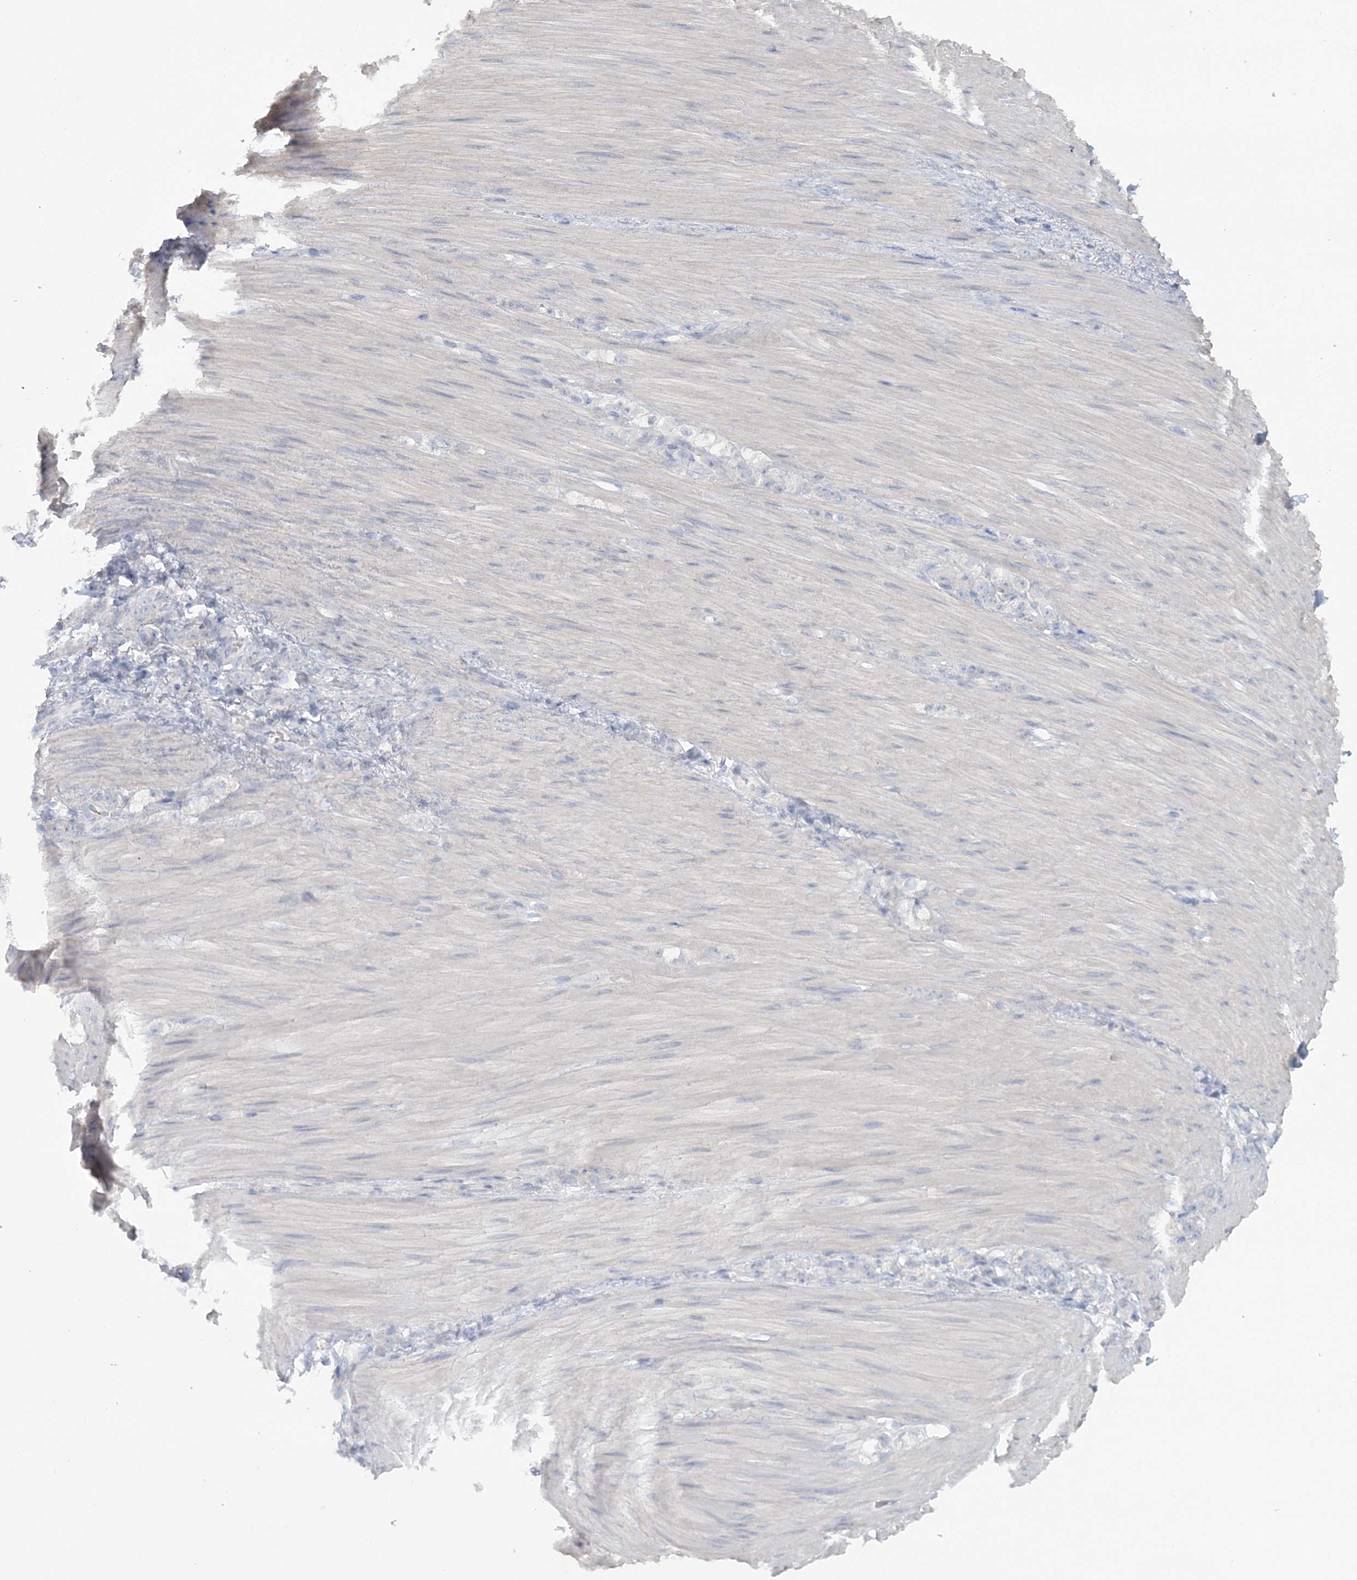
{"staining": {"intensity": "negative", "quantity": "none", "location": "none"}, "tissue": "stomach cancer", "cell_type": "Tumor cells", "image_type": "cancer", "snomed": [{"axis": "morphology", "description": "Normal tissue, NOS"}, {"axis": "morphology", "description": "Adenocarcinoma, NOS"}, {"axis": "topography", "description": "Stomach"}], "caption": "IHC image of human stomach cancer (adenocarcinoma) stained for a protein (brown), which reveals no expression in tumor cells.", "gene": "CUEDC2", "patient": {"sex": "male", "age": 82}}